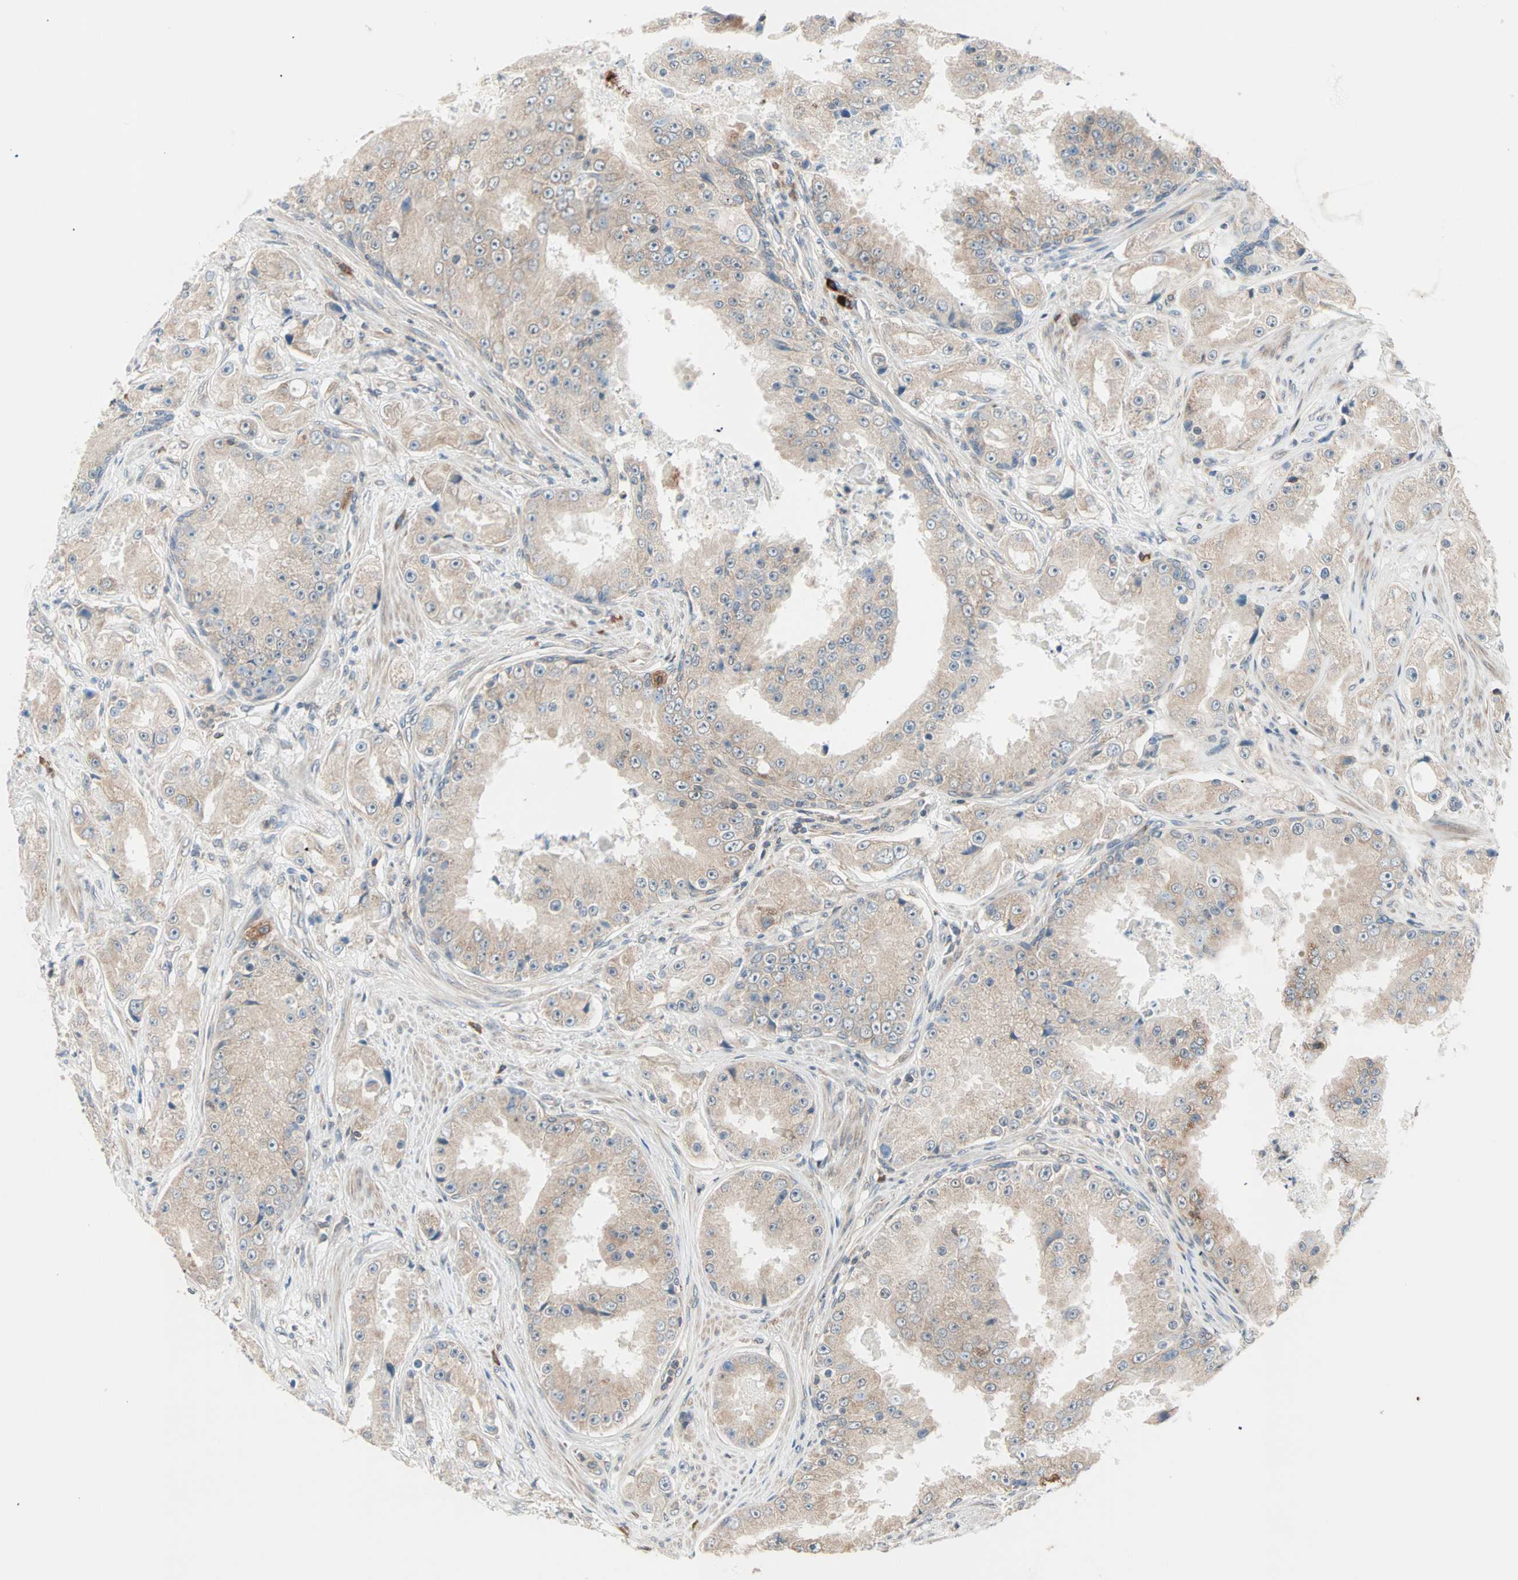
{"staining": {"intensity": "weak", "quantity": ">75%", "location": "cytoplasmic/membranous"}, "tissue": "prostate cancer", "cell_type": "Tumor cells", "image_type": "cancer", "snomed": [{"axis": "morphology", "description": "Adenocarcinoma, High grade"}, {"axis": "topography", "description": "Prostate"}], "caption": "Immunohistochemical staining of human prostate cancer (adenocarcinoma (high-grade)) exhibits low levels of weak cytoplasmic/membranous protein positivity in about >75% of tumor cells. The staining is performed using DAB brown chromogen to label protein expression. The nuclei are counter-stained blue using hematoxylin.", "gene": "SAR1A", "patient": {"sex": "male", "age": 73}}